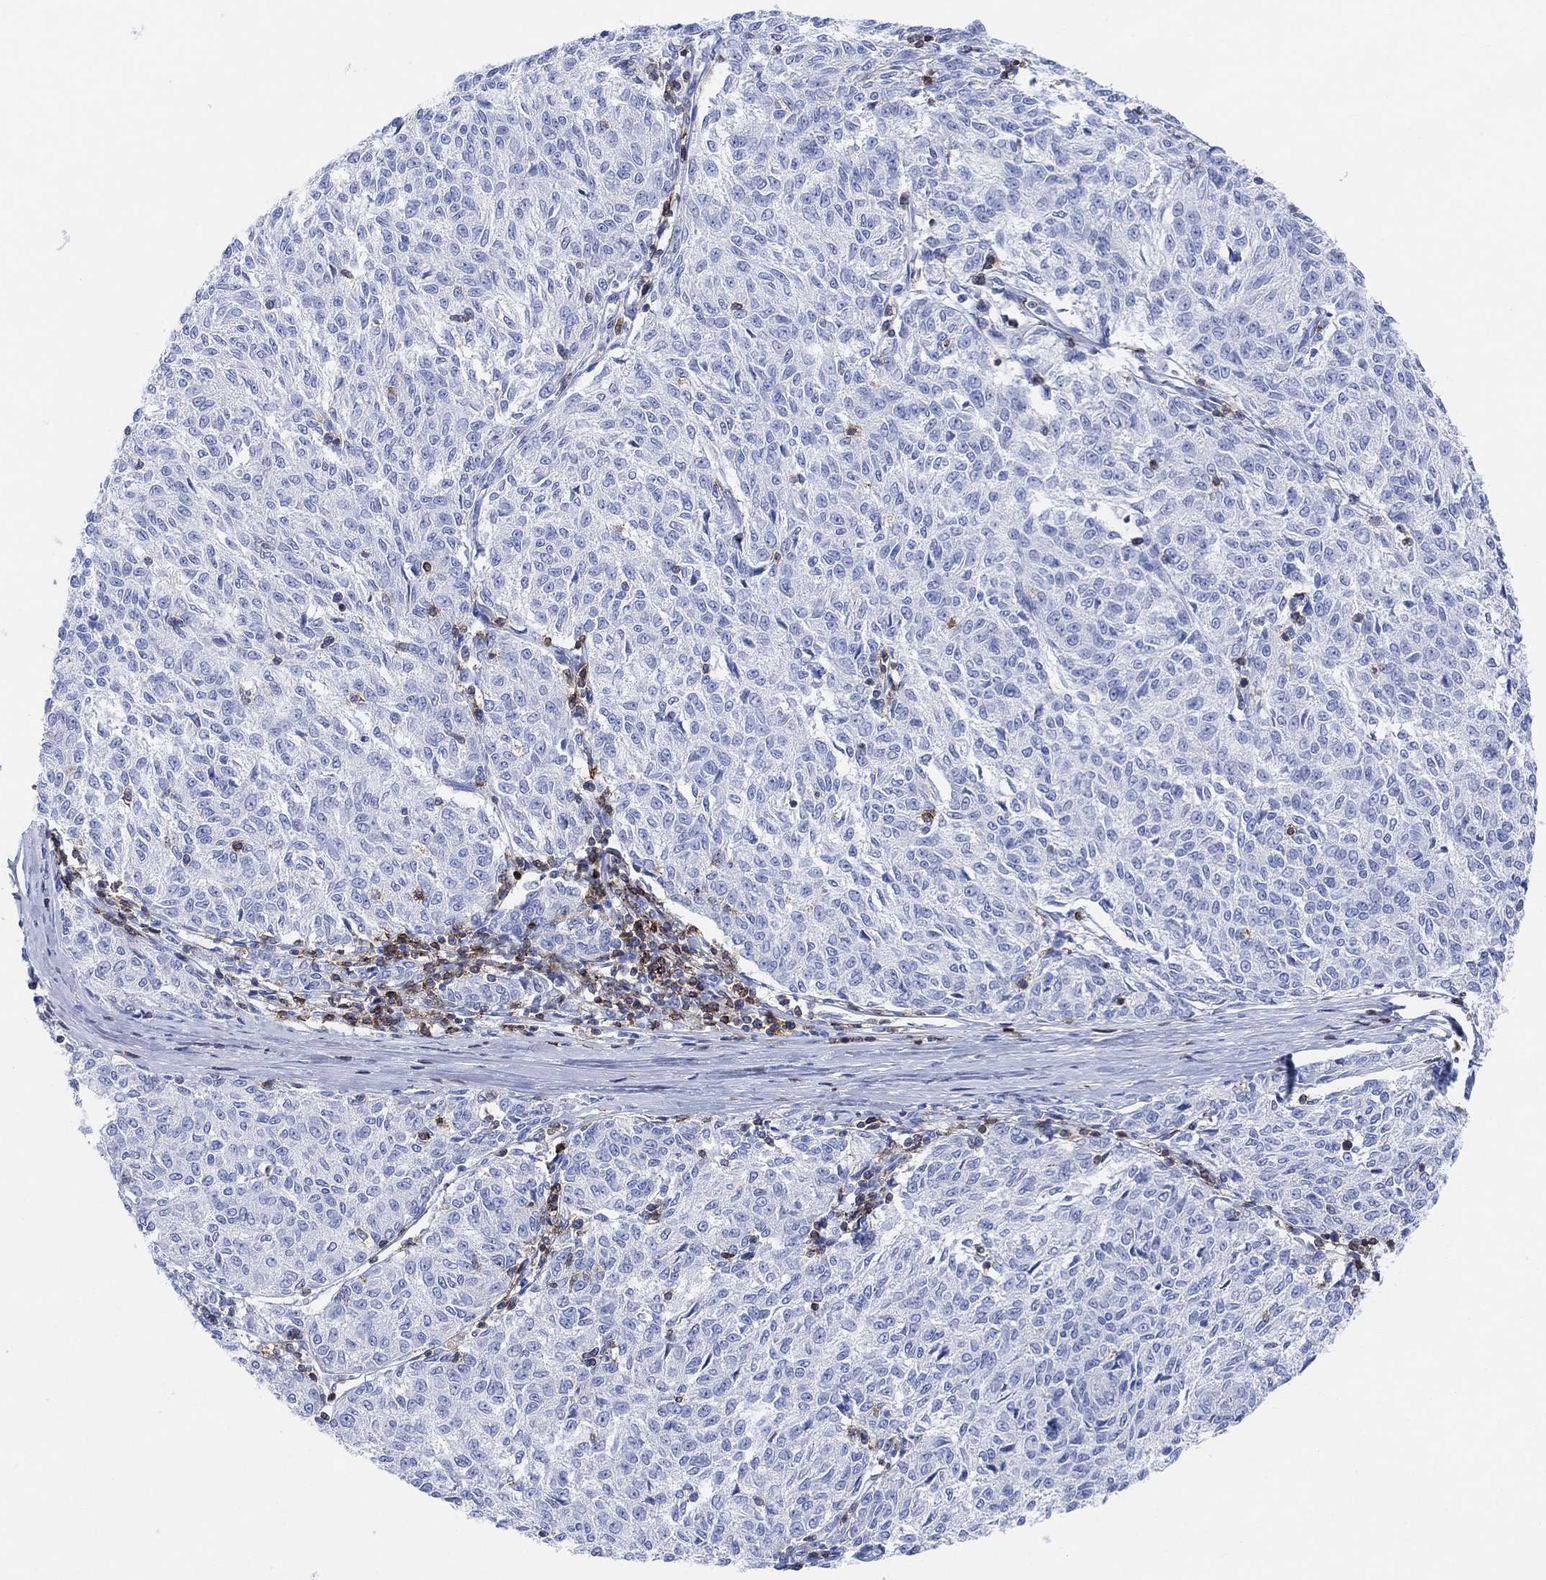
{"staining": {"intensity": "negative", "quantity": "none", "location": "none"}, "tissue": "melanoma", "cell_type": "Tumor cells", "image_type": "cancer", "snomed": [{"axis": "morphology", "description": "Malignant melanoma, NOS"}, {"axis": "topography", "description": "Skin"}], "caption": "The micrograph exhibits no significant positivity in tumor cells of melanoma.", "gene": "GPR65", "patient": {"sex": "female", "age": 72}}